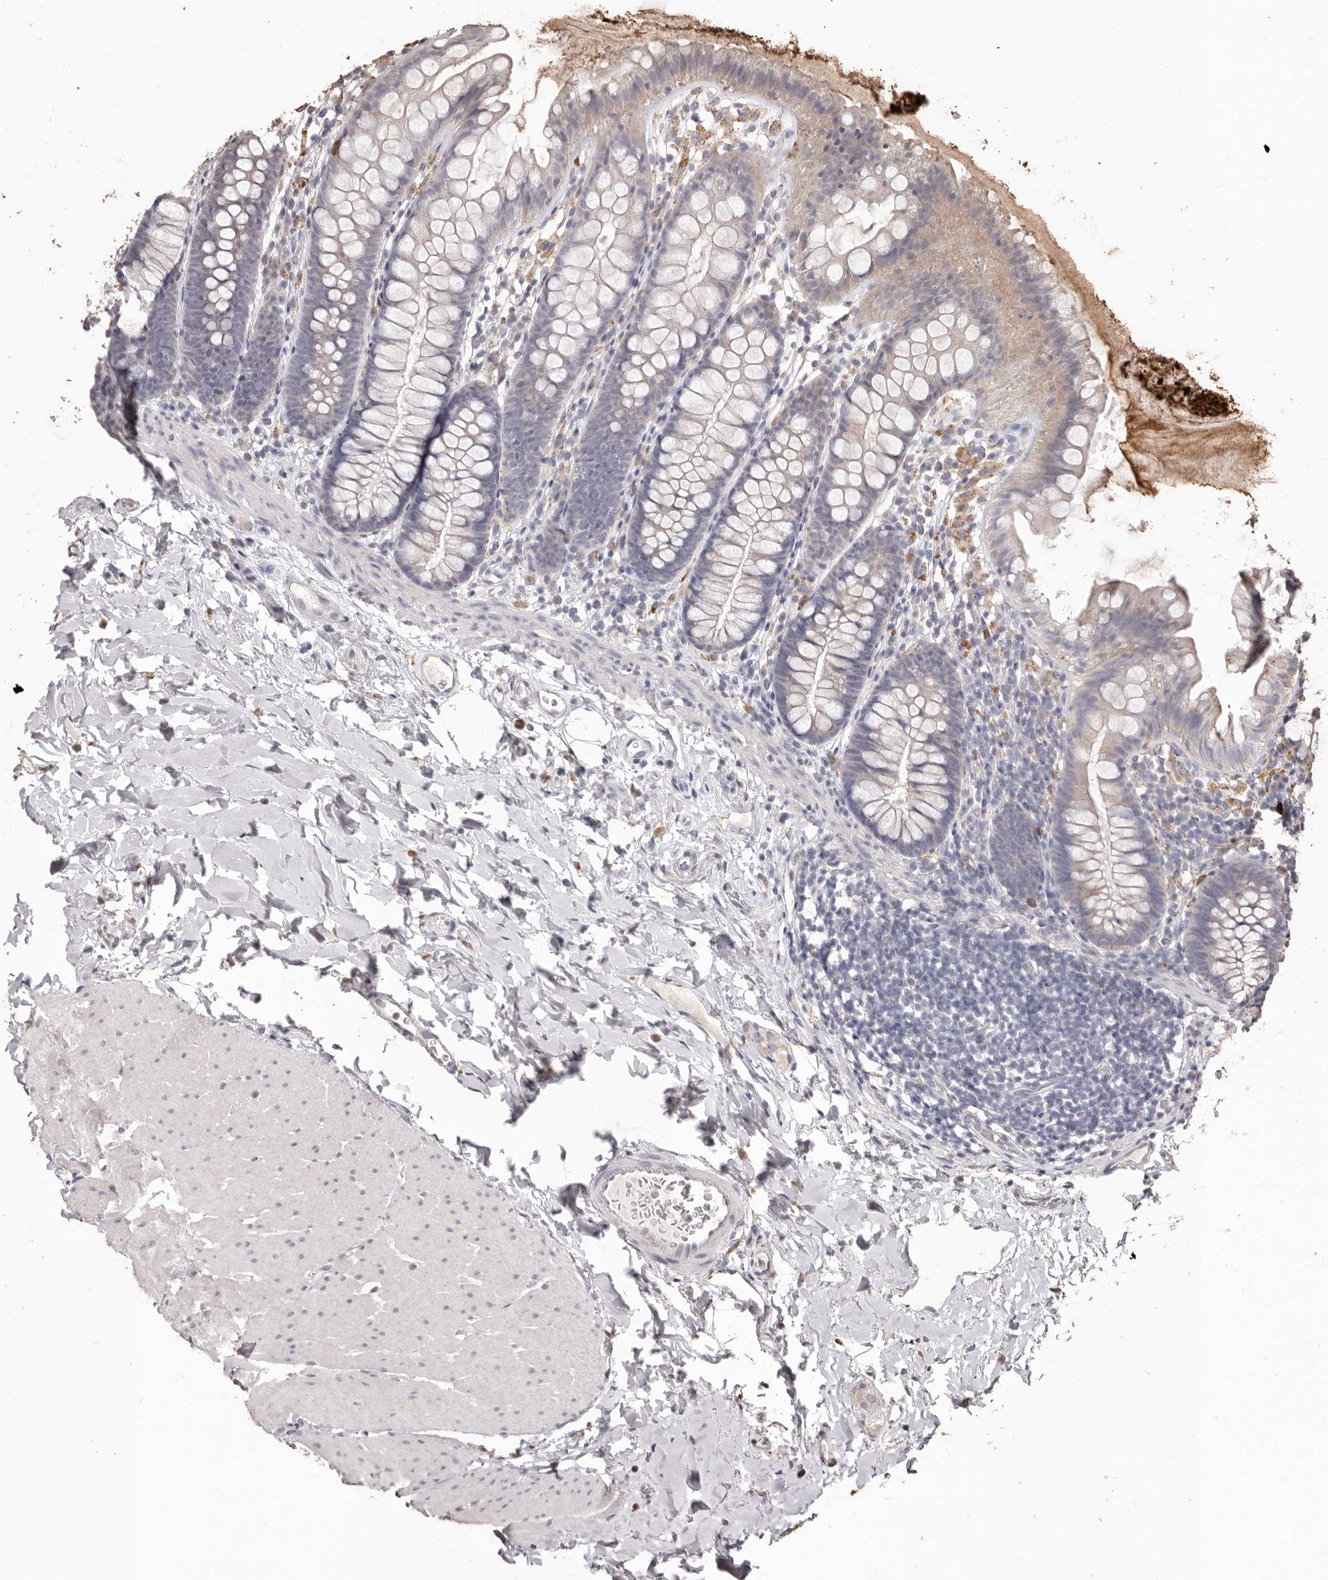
{"staining": {"intensity": "negative", "quantity": "none", "location": "none"}, "tissue": "colon", "cell_type": "Endothelial cells", "image_type": "normal", "snomed": [{"axis": "morphology", "description": "Normal tissue, NOS"}, {"axis": "topography", "description": "Colon"}], "caption": "Endothelial cells show no significant expression in benign colon. Brightfield microscopy of immunohistochemistry stained with DAB (3,3'-diaminobenzidine) (brown) and hematoxylin (blue), captured at high magnification.", "gene": "PRSS27", "patient": {"sex": "female", "age": 62}}